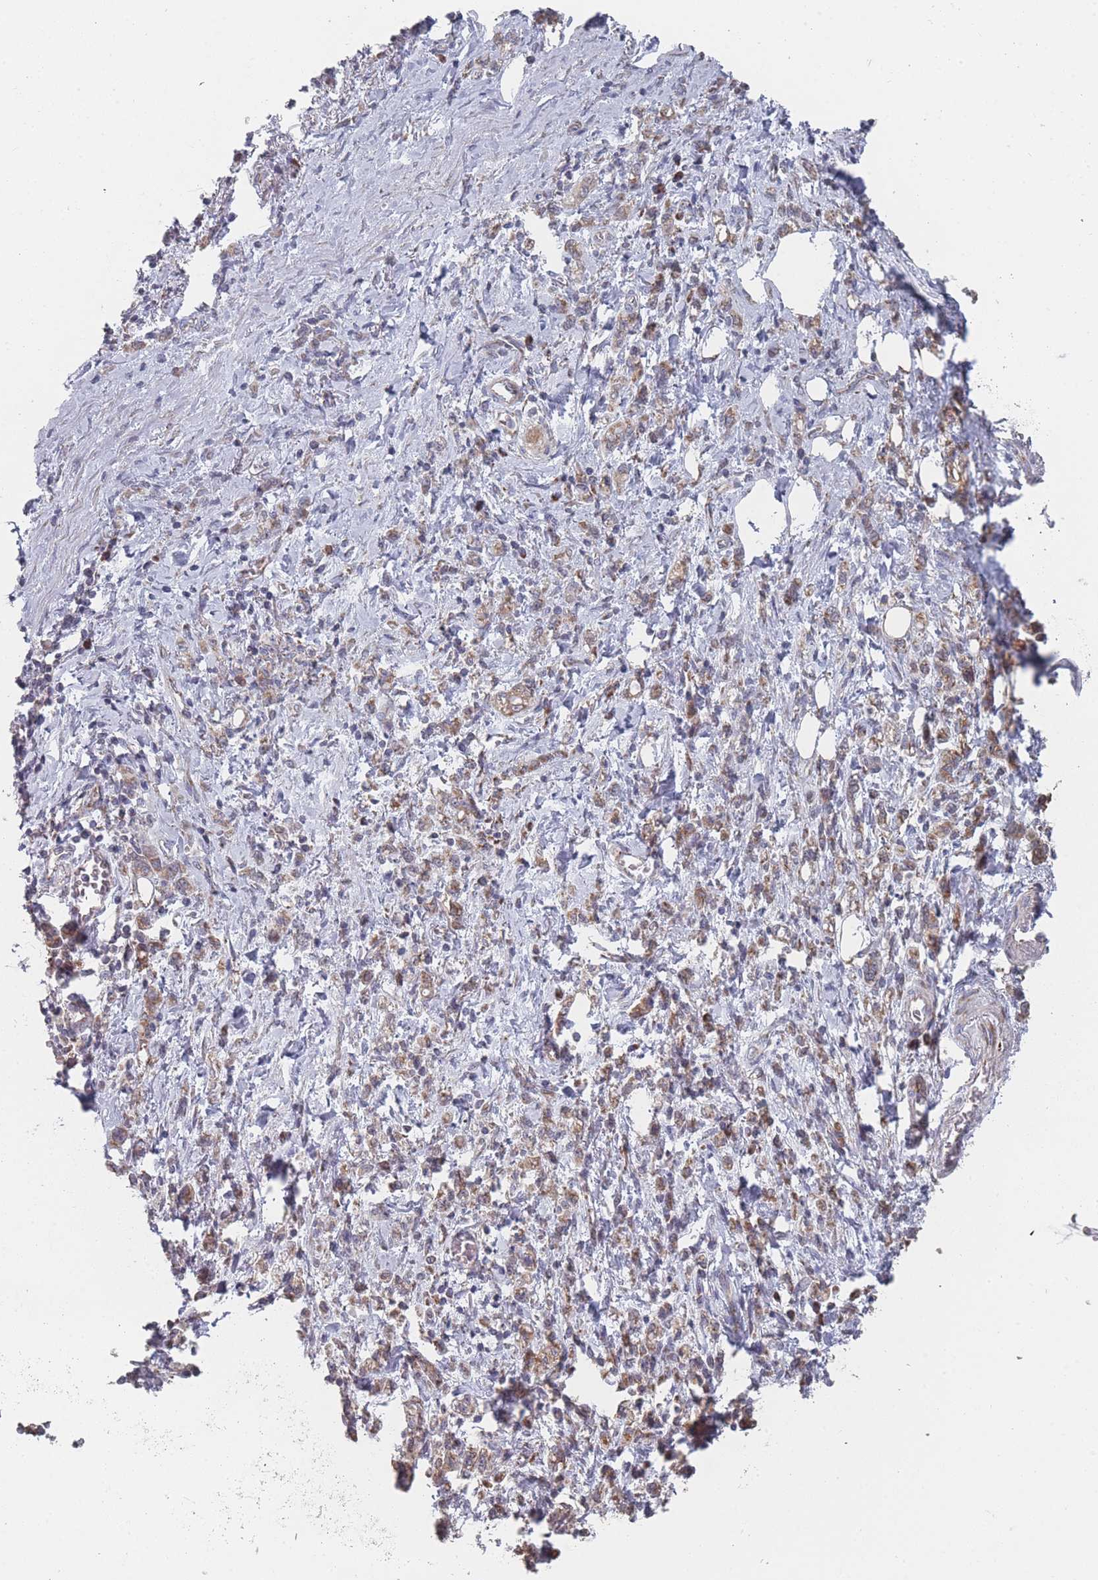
{"staining": {"intensity": "weak", "quantity": ">75%", "location": "cytoplasmic/membranous"}, "tissue": "stomach cancer", "cell_type": "Tumor cells", "image_type": "cancer", "snomed": [{"axis": "morphology", "description": "Adenocarcinoma, NOS"}, {"axis": "topography", "description": "Stomach"}], "caption": "Stomach adenocarcinoma tissue exhibits weak cytoplasmic/membranous staining in approximately >75% of tumor cells, visualized by immunohistochemistry. (DAB (3,3'-diaminobenzidine) IHC, brown staining for protein, blue staining for nuclei).", "gene": "PSMB3", "patient": {"sex": "male", "age": 77}}